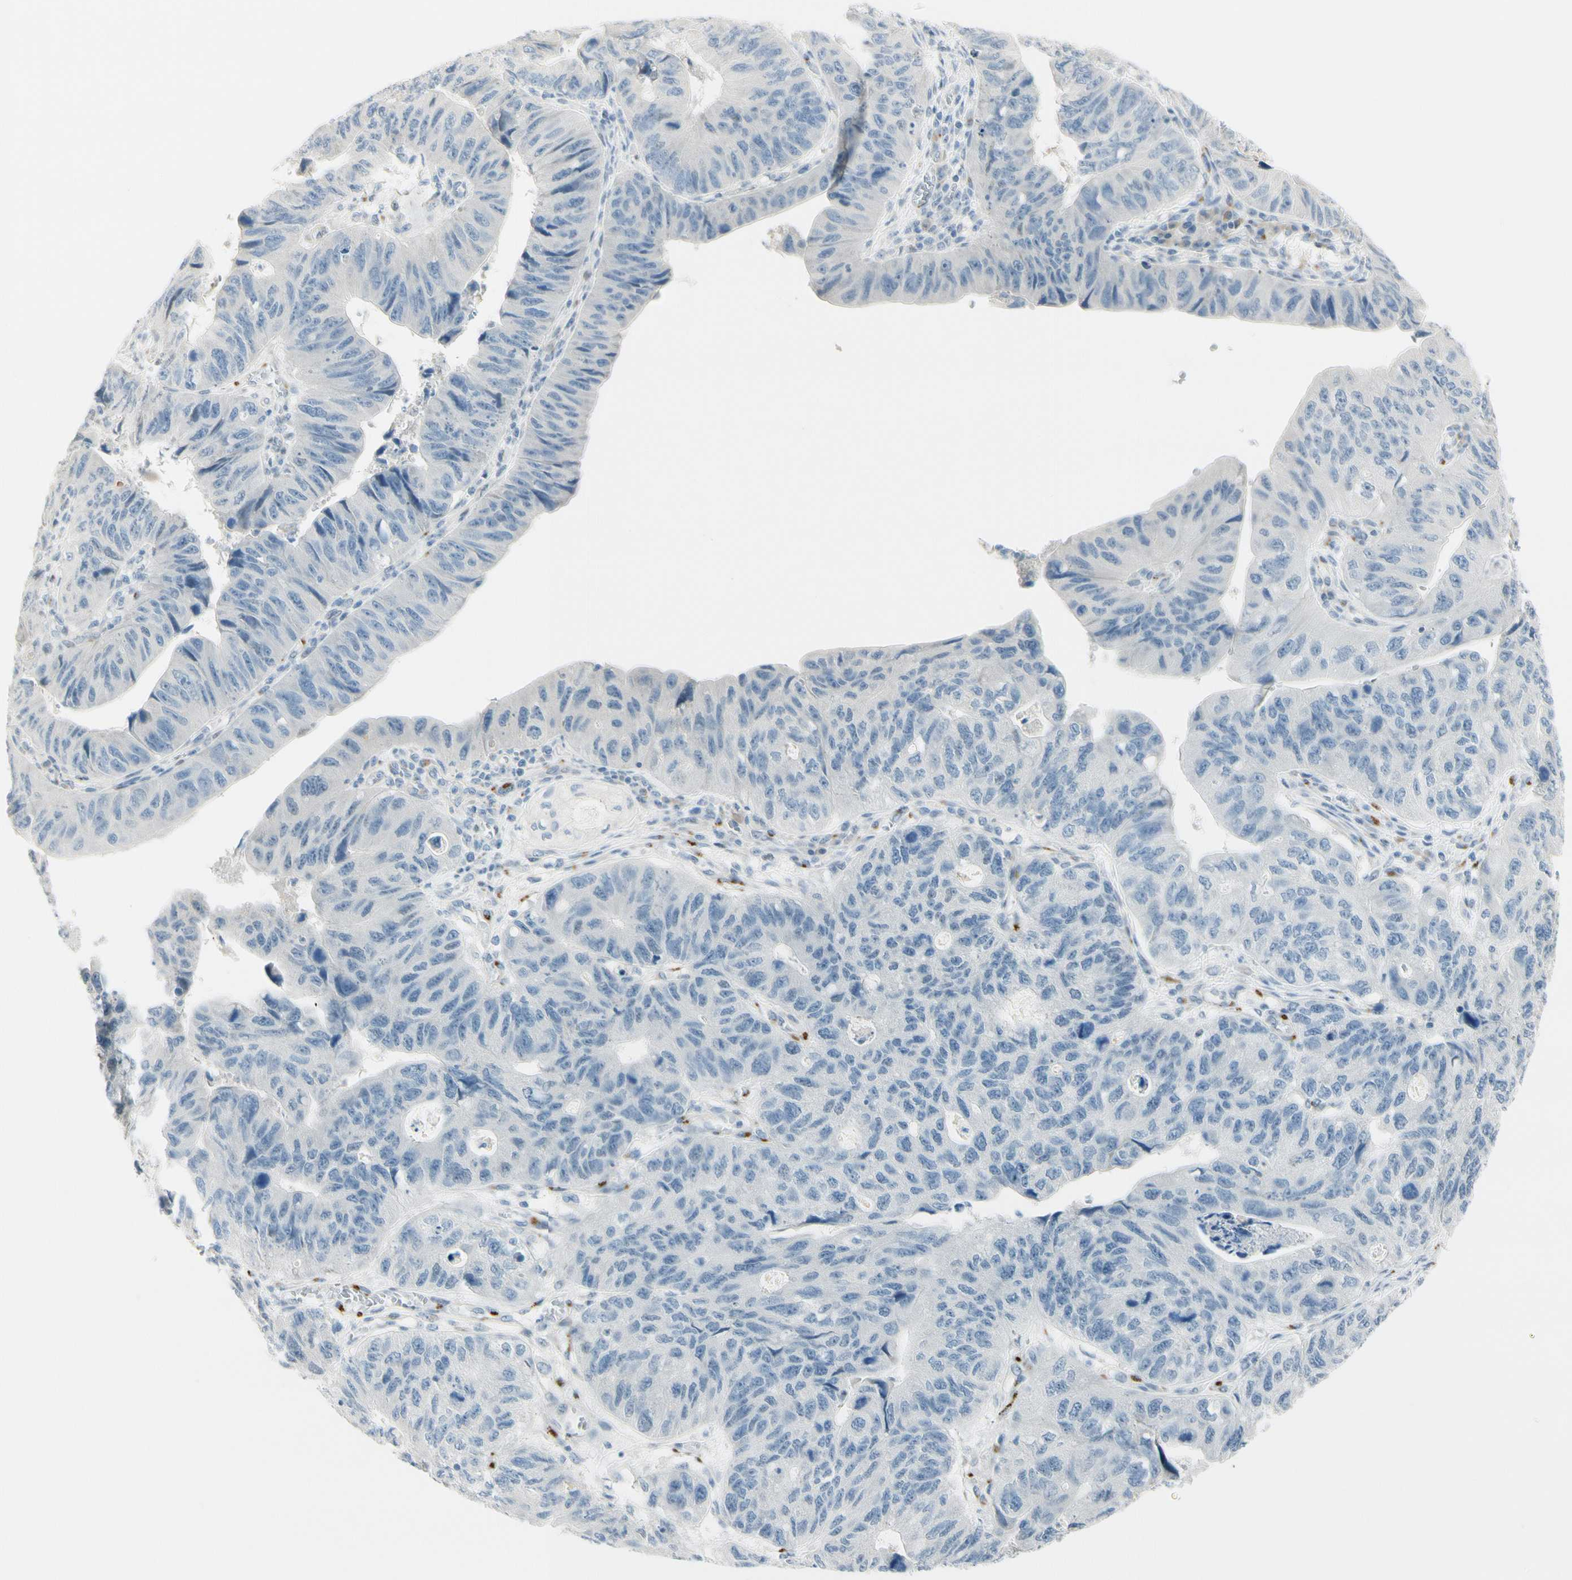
{"staining": {"intensity": "negative", "quantity": "none", "location": "none"}, "tissue": "stomach cancer", "cell_type": "Tumor cells", "image_type": "cancer", "snomed": [{"axis": "morphology", "description": "Adenocarcinoma, NOS"}, {"axis": "topography", "description": "Stomach"}], "caption": "Photomicrograph shows no protein positivity in tumor cells of stomach adenocarcinoma tissue.", "gene": "B4GALNT1", "patient": {"sex": "male", "age": 59}}